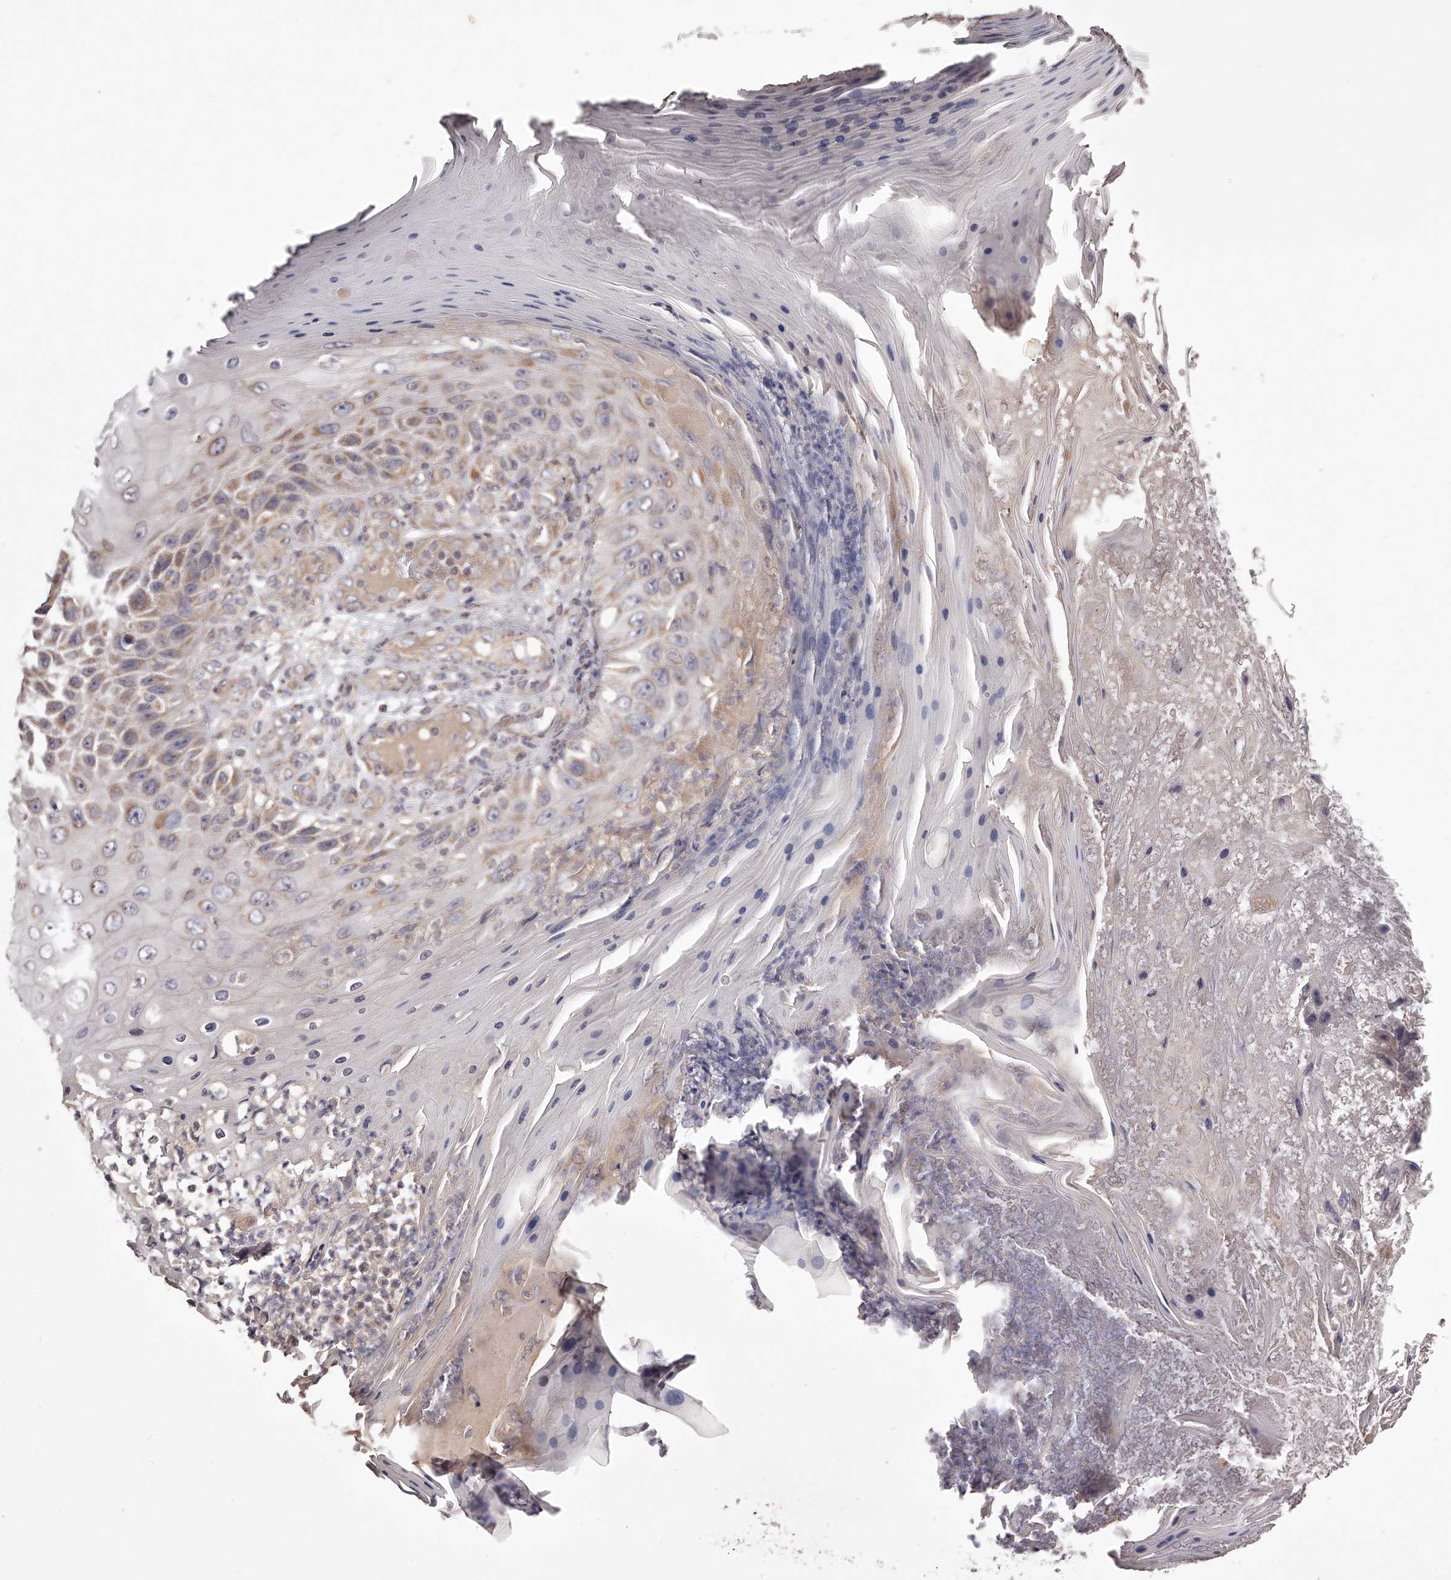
{"staining": {"intensity": "weak", "quantity": "25%-75%", "location": "cytoplasmic/membranous"}, "tissue": "skin cancer", "cell_type": "Tumor cells", "image_type": "cancer", "snomed": [{"axis": "morphology", "description": "Squamous cell carcinoma, NOS"}, {"axis": "topography", "description": "Skin"}], "caption": "Skin cancer stained with DAB IHC displays low levels of weak cytoplasmic/membranous staining in about 25%-75% of tumor cells. The protein of interest is shown in brown color, while the nuclei are stained blue.", "gene": "USP21", "patient": {"sex": "female", "age": 88}}